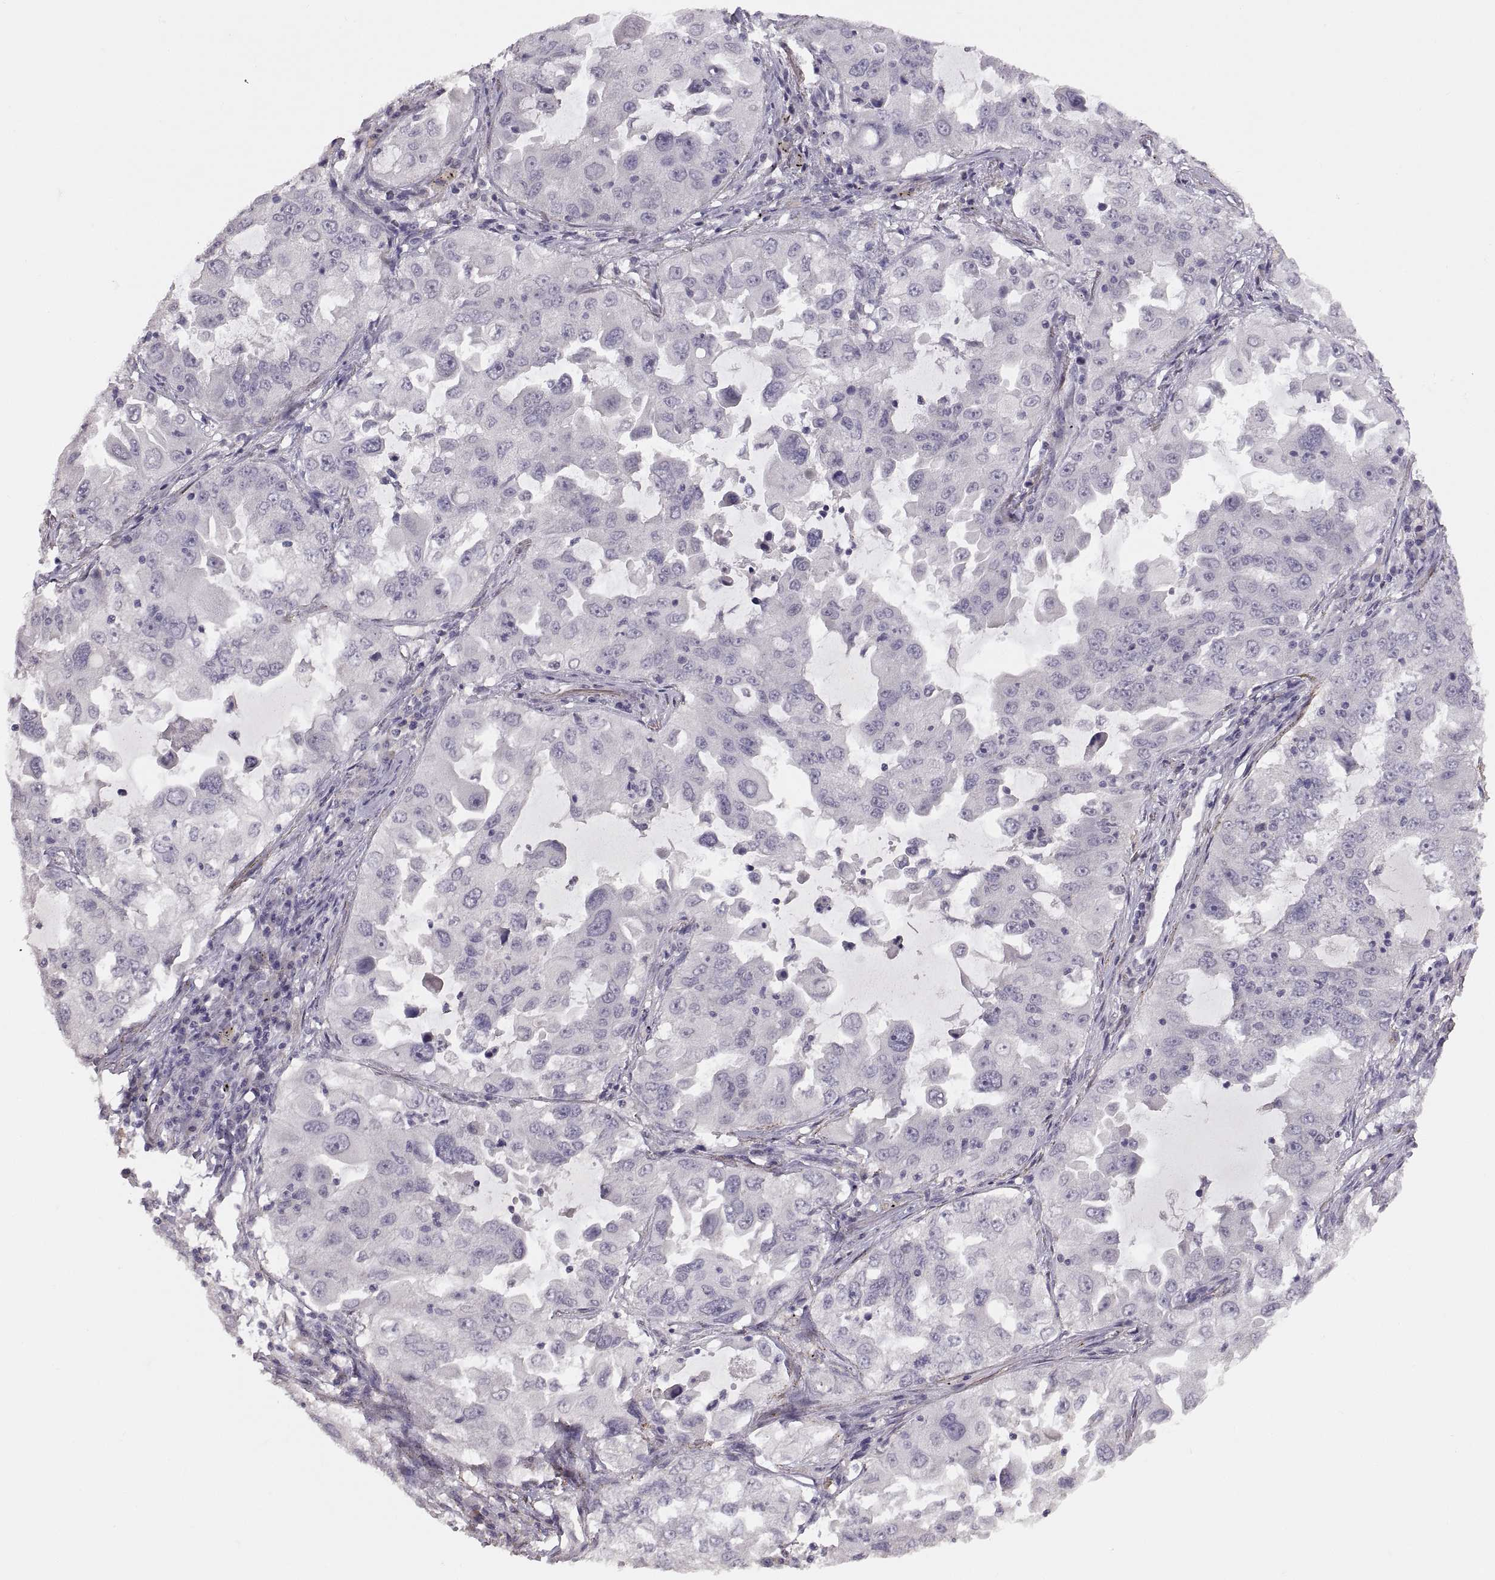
{"staining": {"intensity": "negative", "quantity": "none", "location": "none"}, "tissue": "lung cancer", "cell_type": "Tumor cells", "image_type": "cancer", "snomed": [{"axis": "morphology", "description": "Adenocarcinoma, NOS"}, {"axis": "topography", "description": "Lung"}], "caption": "Protein analysis of lung cancer displays no significant expression in tumor cells. (DAB (3,3'-diaminobenzidine) immunohistochemistry with hematoxylin counter stain).", "gene": "CDH2", "patient": {"sex": "female", "age": 61}}